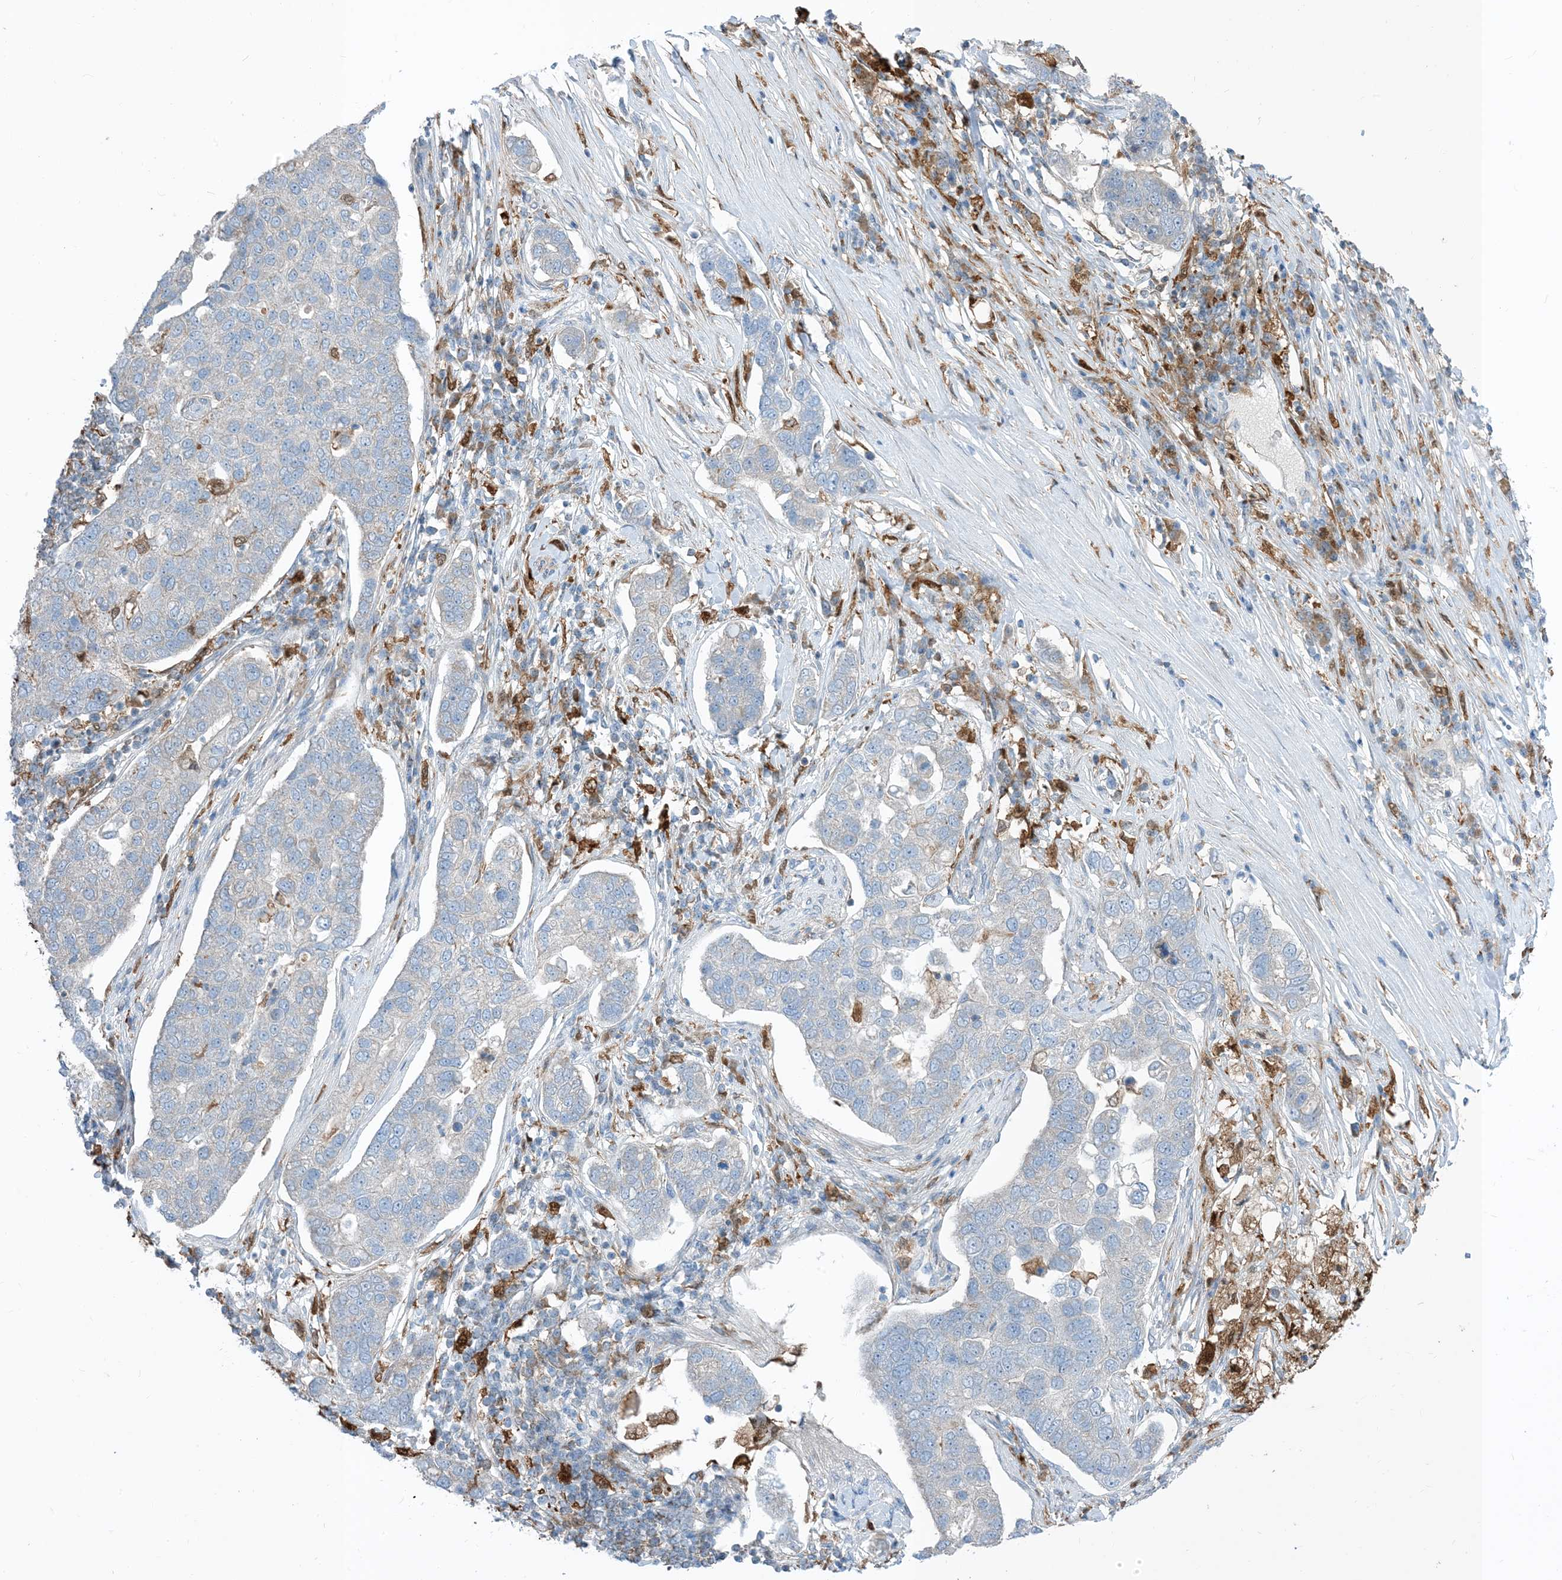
{"staining": {"intensity": "negative", "quantity": "none", "location": "none"}, "tissue": "pancreatic cancer", "cell_type": "Tumor cells", "image_type": "cancer", "snomed": [{"axis": "morphology", "description": "Adenocarcinoma, NOS"}, {"axis": "topography", "description": "Pancreas"}], "caption": "Immunohistochemistry of pancreatic cancer displays no staining in tumor cells.", "gene": "NAGK", "patient": {"sex": "female", "age": 61}}